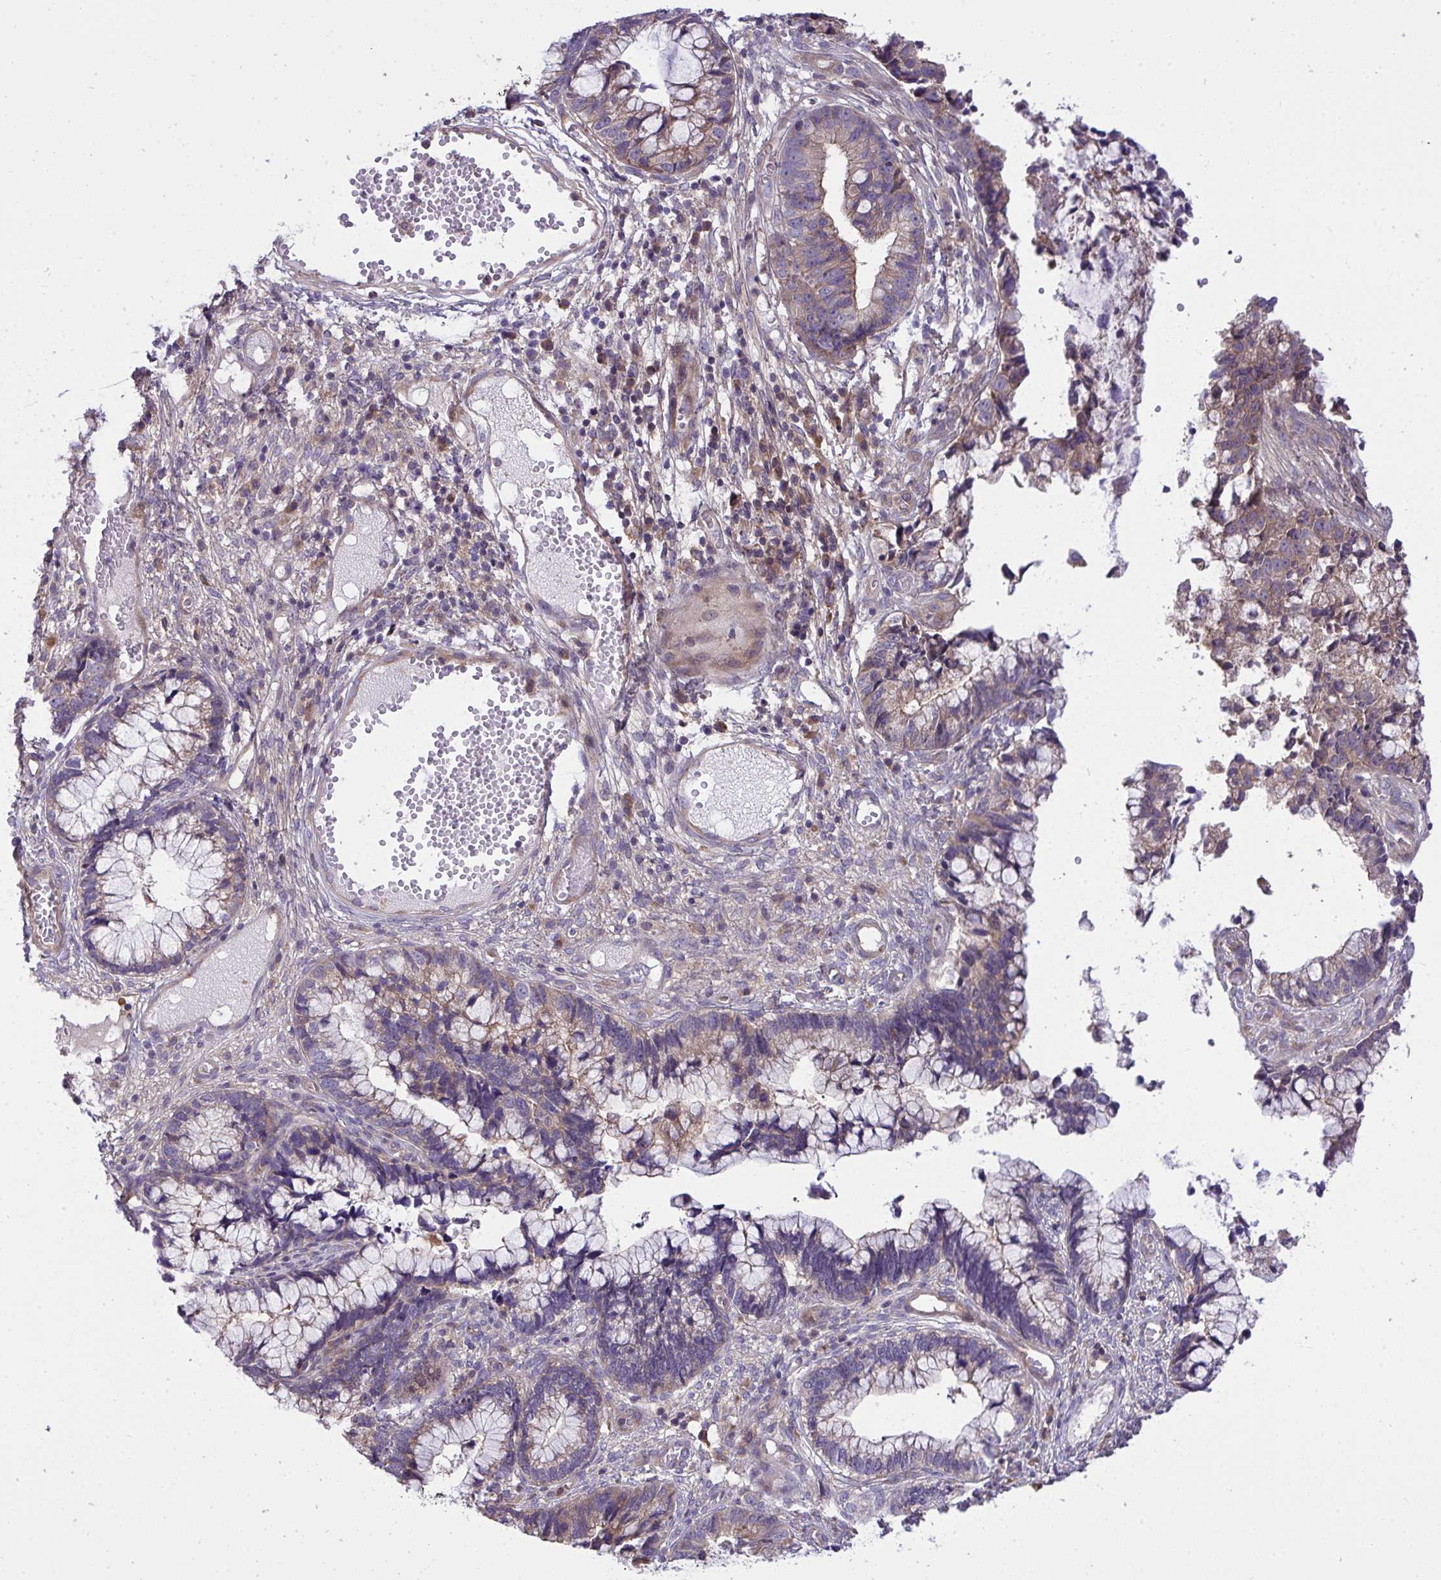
{"staining": {"intensity": "weak", "quantity": "25%-75%", "location": "cytoplasmic/membranous"}, "tissue": "cervical cancer", "cell_type": "Tumor cells", "image_type": "cancer", "snomed": [{"axis": "morphology", "description": "Adenocarcinoma, NOS"}, {"axis": "topography", "description": "Cervix"}], "caption": "Immunohistochemistry of human cervical cancer shows low levels of weak cytoplasmic/membranous positivity in about 25%-75% of tumor cells.", "gene": "GRB14", "patient": {"sex": "female", "age": 44}}